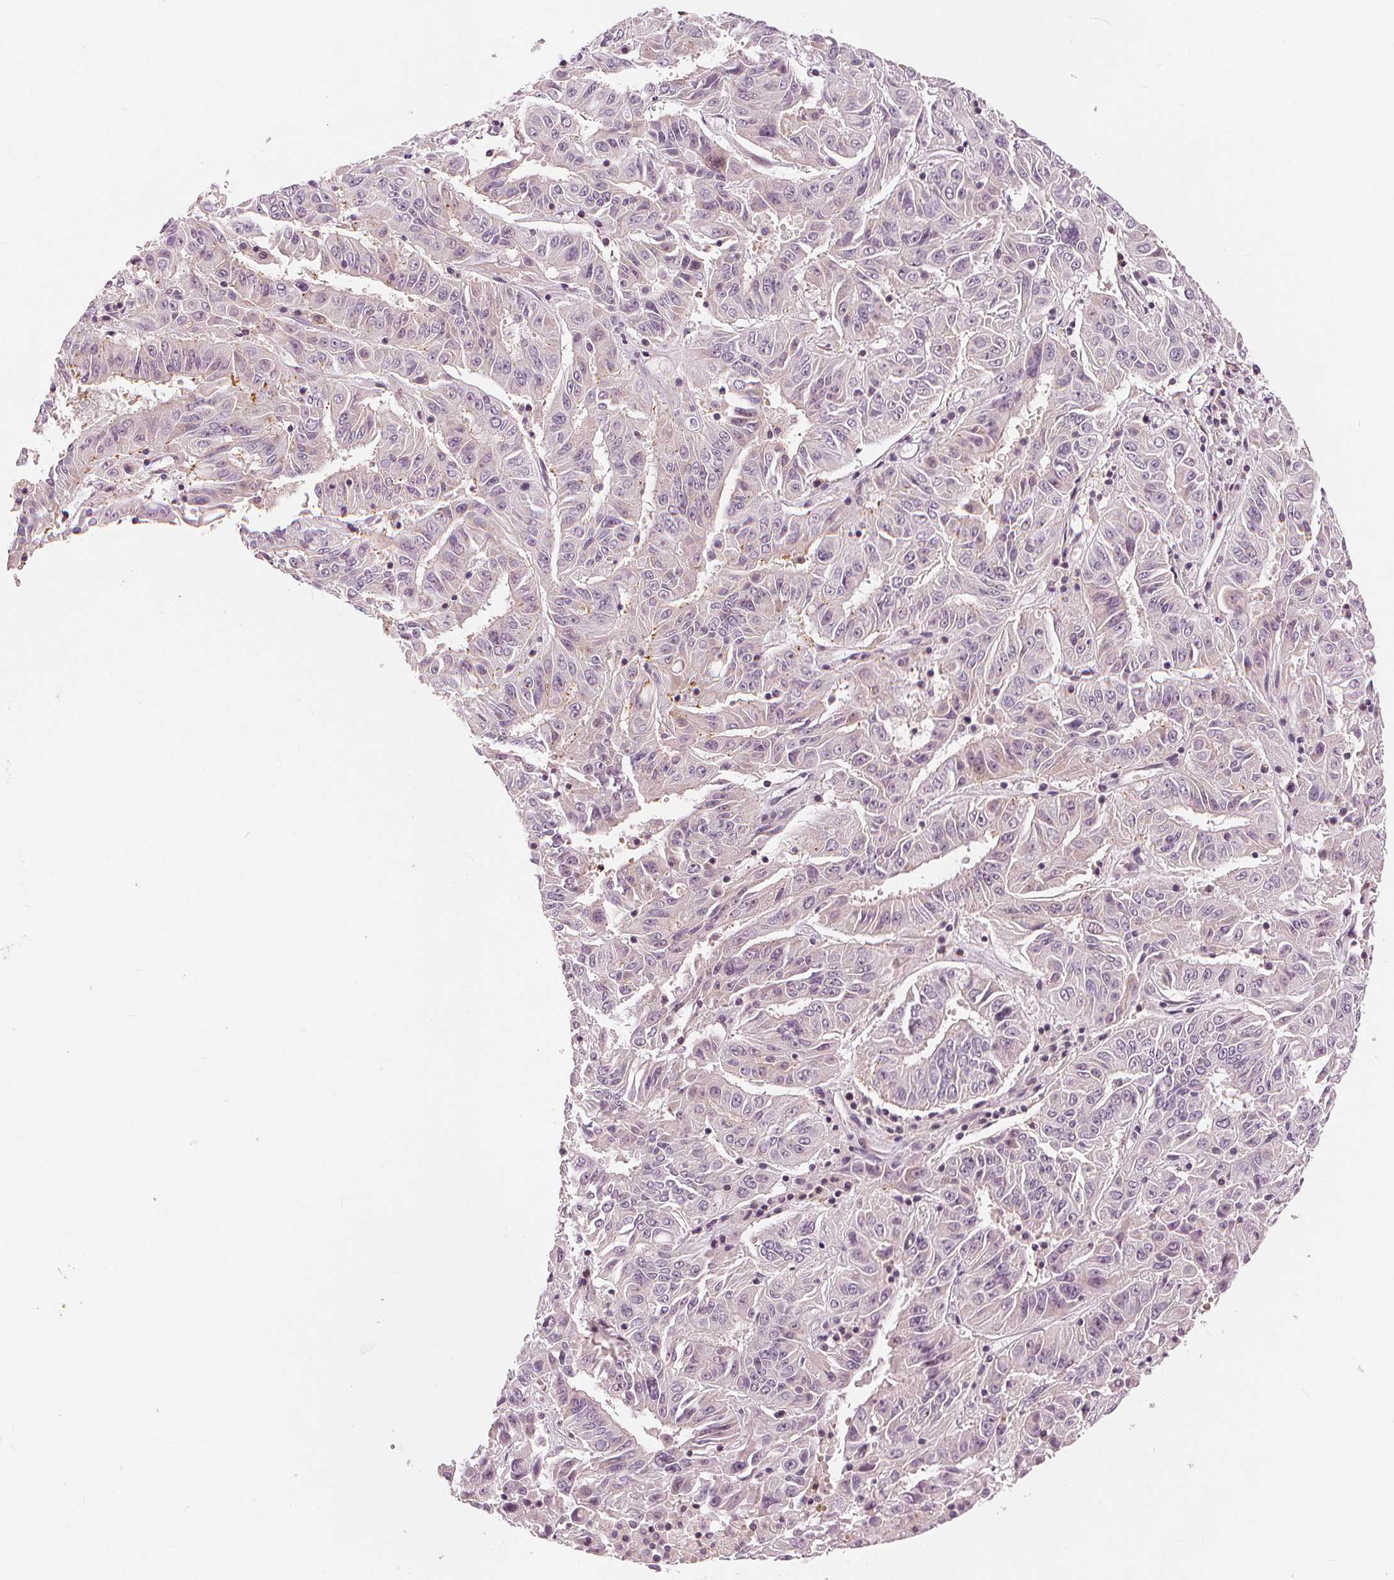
{"staining": {"intensity": "negative", "quantity": "none", "location": "none"}, "tissue": "pancreatic cancer", "cell_type": "Tumor cells", "image_type": "cancer", "snomed": [{"axis": "morphology", "description": "Adenocarcinoma, NOS"}, {"axis": "topography", "description": "Pancreas"}], "caption": "Image shows no significant protein expression in tumor cells of pancreatic adenocarcinoma.", "gene": "SLC34A1", "patient": {"sex": "male", "age": 63}}